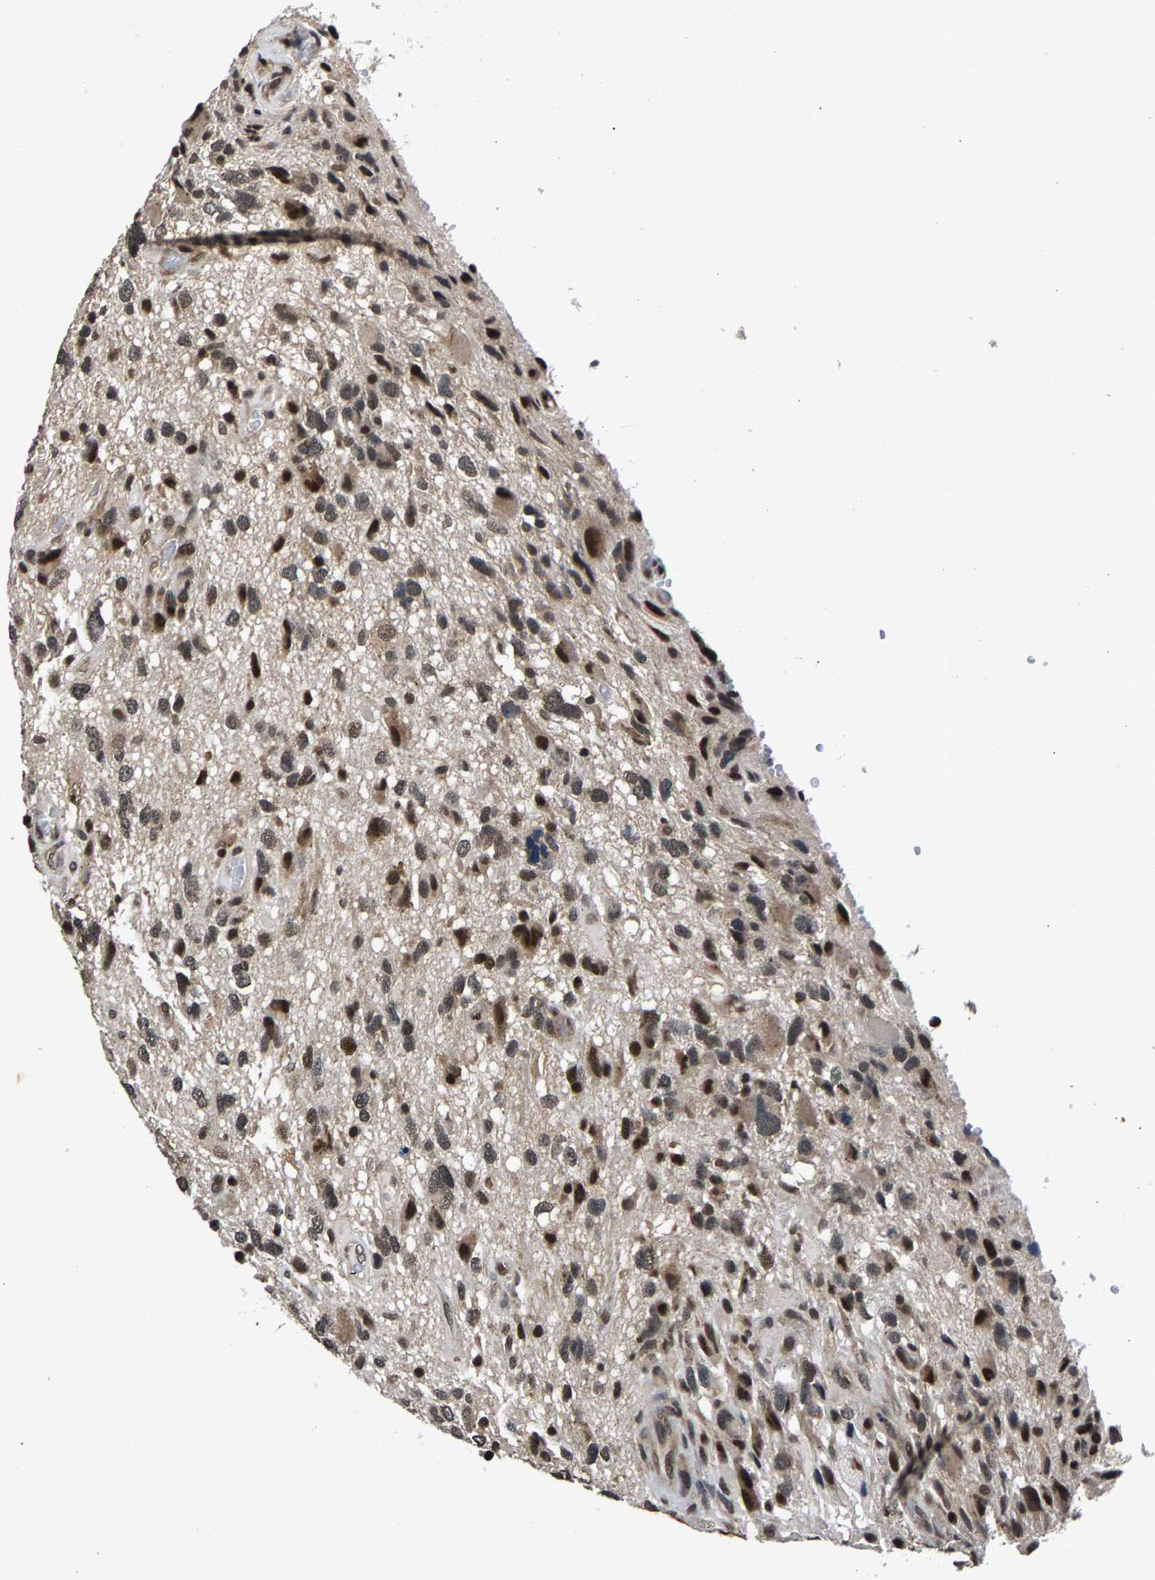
{"staining": {"intensity": "strong", "quantity": "25%-75%", "location": "cytoplasmic/membranous,nuclear"}, "tissue": "glioma", "cell_type": "Tumor cells", "image_type": "cancer", "snomed": [{"axis": "morphology", "description": "Glioma, malignant, High grade"}, {"axis": "topography", "description": "Brain"}], "caption": "Tumor cells demonstrate high levels of strong cytoplasmic/membranous and nuclear expression in approximately 25%-75% of cells in human high-grade glioma (malignant).", "gene": "RBM33", "patient": {"sex": "male", "age": 33}}